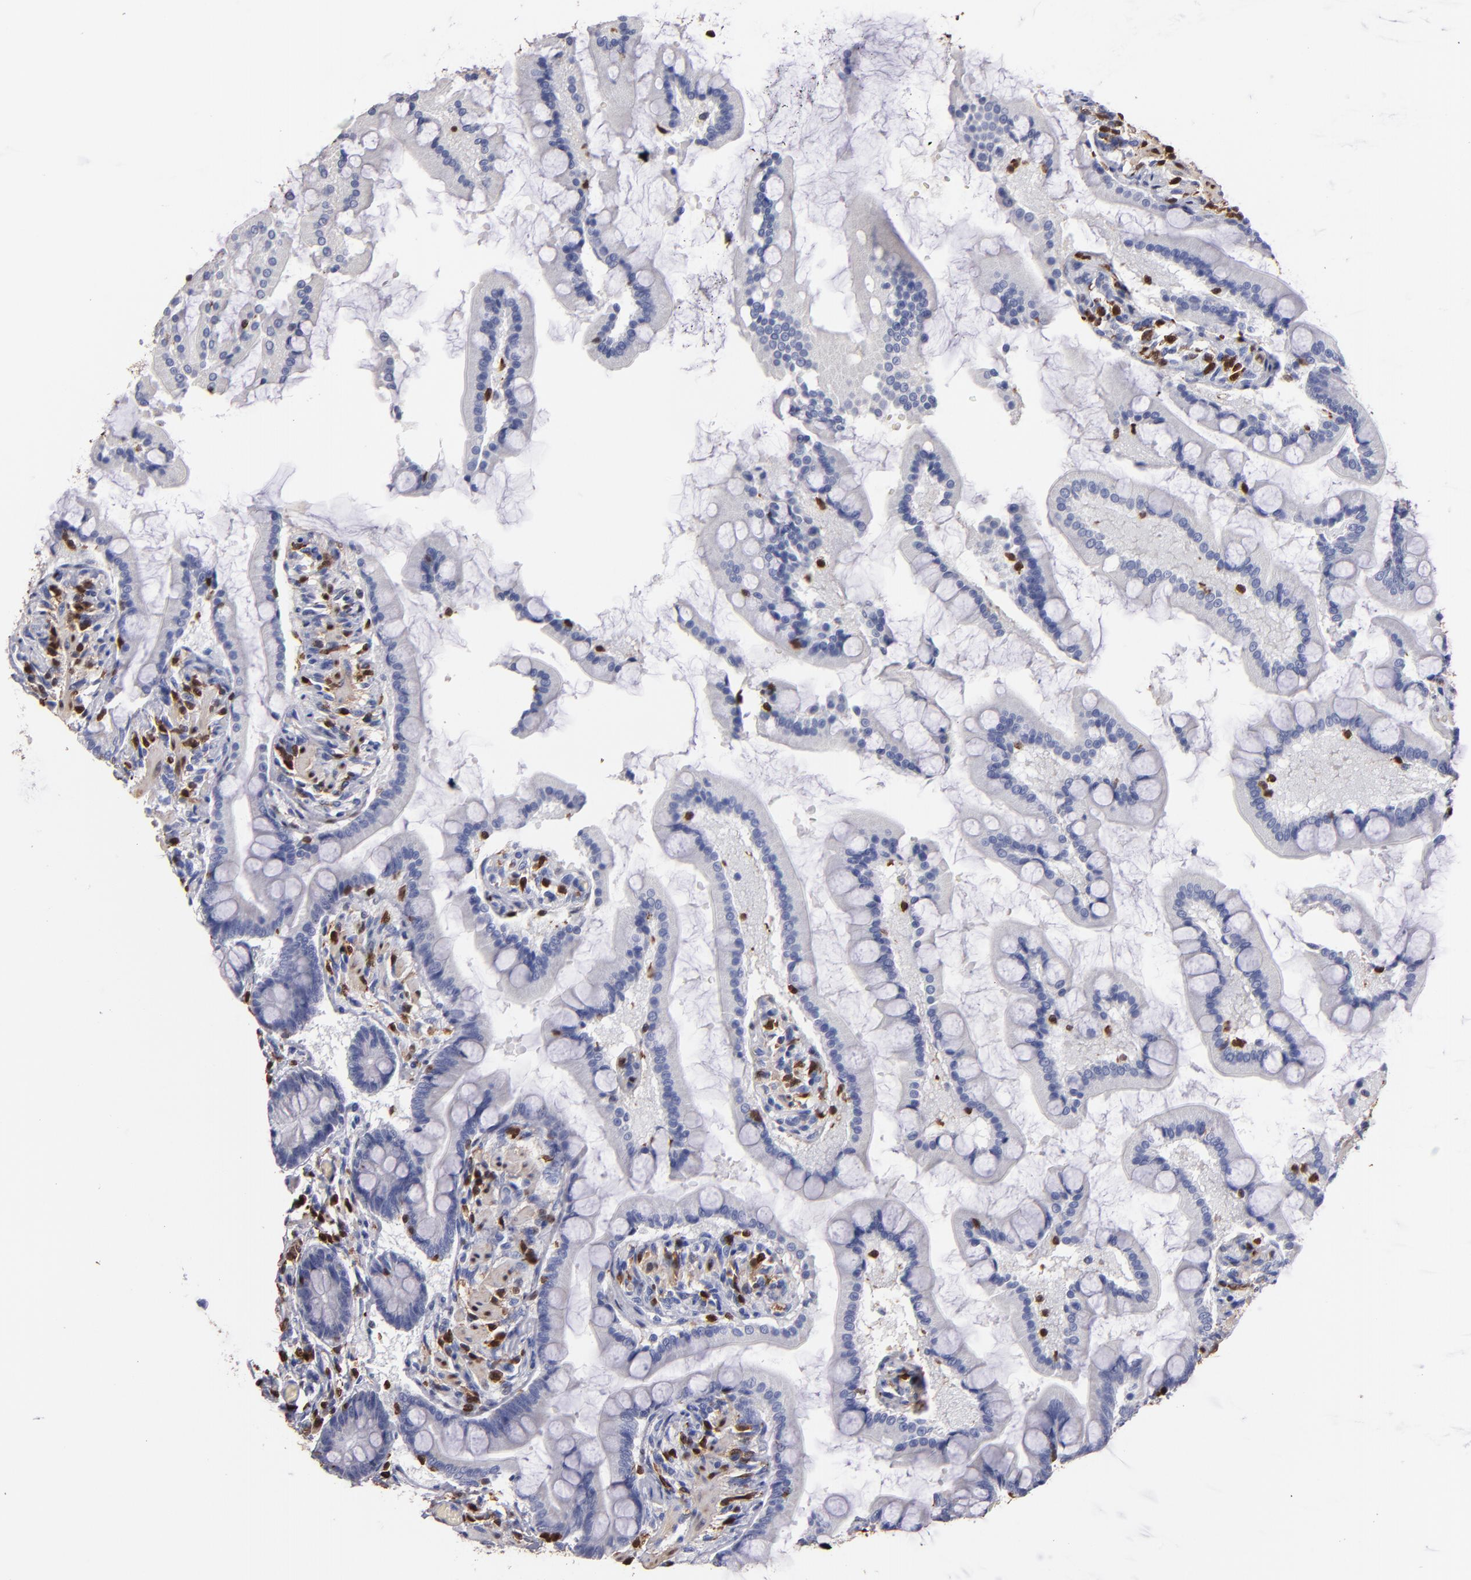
{"staining": {"intensity": "negative", "quantity": "none", "location": "none"}, "tissue": "small intestine", "cell_type": "Glandular cells", "image_type": "normal", "snomed": [{"axis": "morphology", "description": "Normal tissue, NOS"}, {"axis": "topography", "description": "Small intestine"}], "caption": "This is a histopathology image of IHC staining of benign small intestine, which shows no expression in glandular cells. (DAB (3,3'-diaminobenzidine) immunohistochemistry visualized using brightfield microscopy, high magnification).", "gene": "S100A4", "patient": {"sex": "male", "age": 41}}